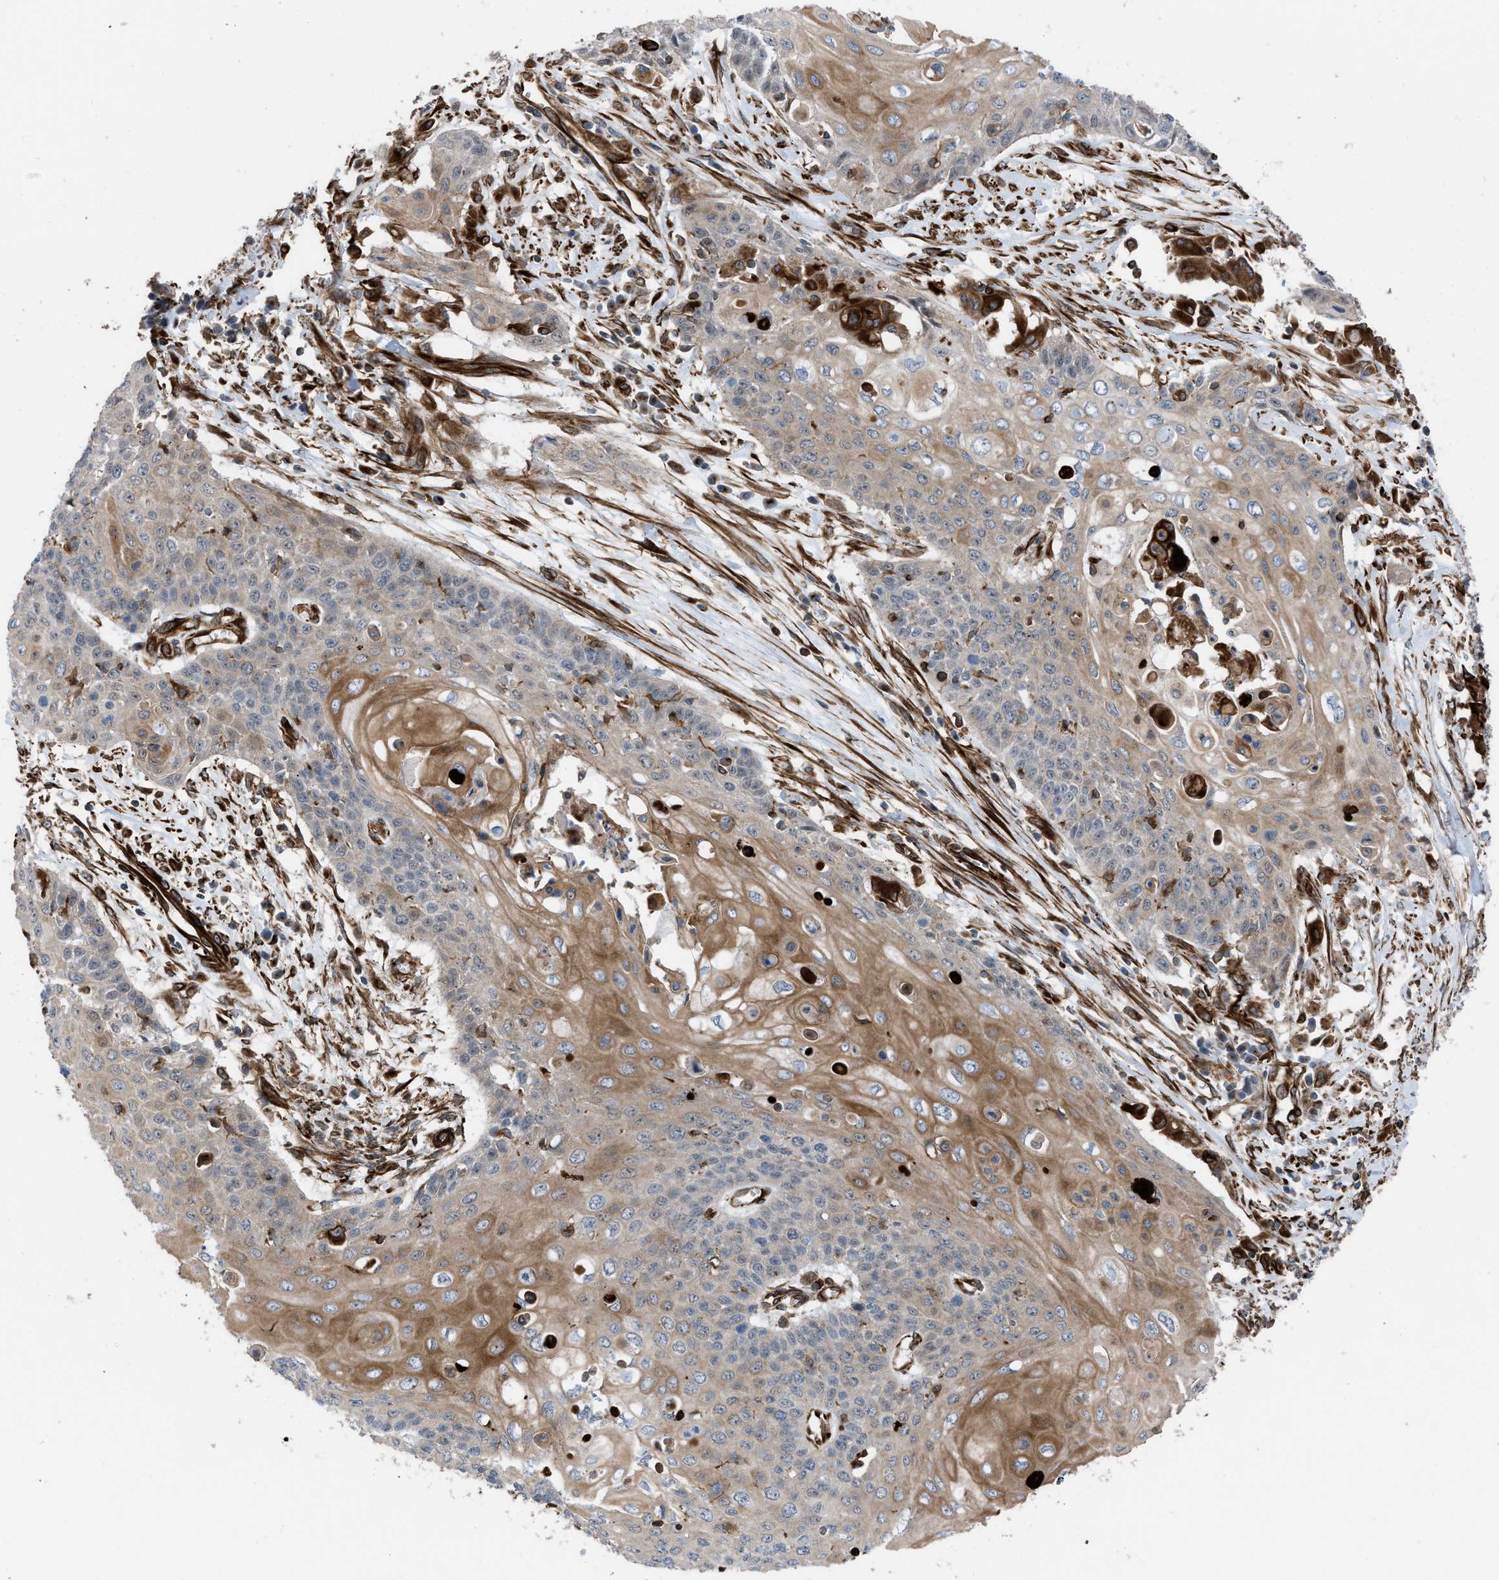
{"staining": {"intensity": "moderate", "quantity": "25%-75%", "location": "cytoplasmic/membranous"}, "tissue": "cervical cancer", "cell_type": "Tumor cells", "image_type": "cancer", "snomed": [{"axis": "morphology", "description": "Squamous cell carcinoma, NOS"}, {"axis": "topography", "description": "Cervix"}], "caption": "Protein analysis of cervical squamous cell carcinoma tissue exhibits moderate cytoplasmic/membranous positivity in approximately 25%-75% of tumor cells.", "gene": "PTPRE", "patient": {"sex": "female", "age": 39}}